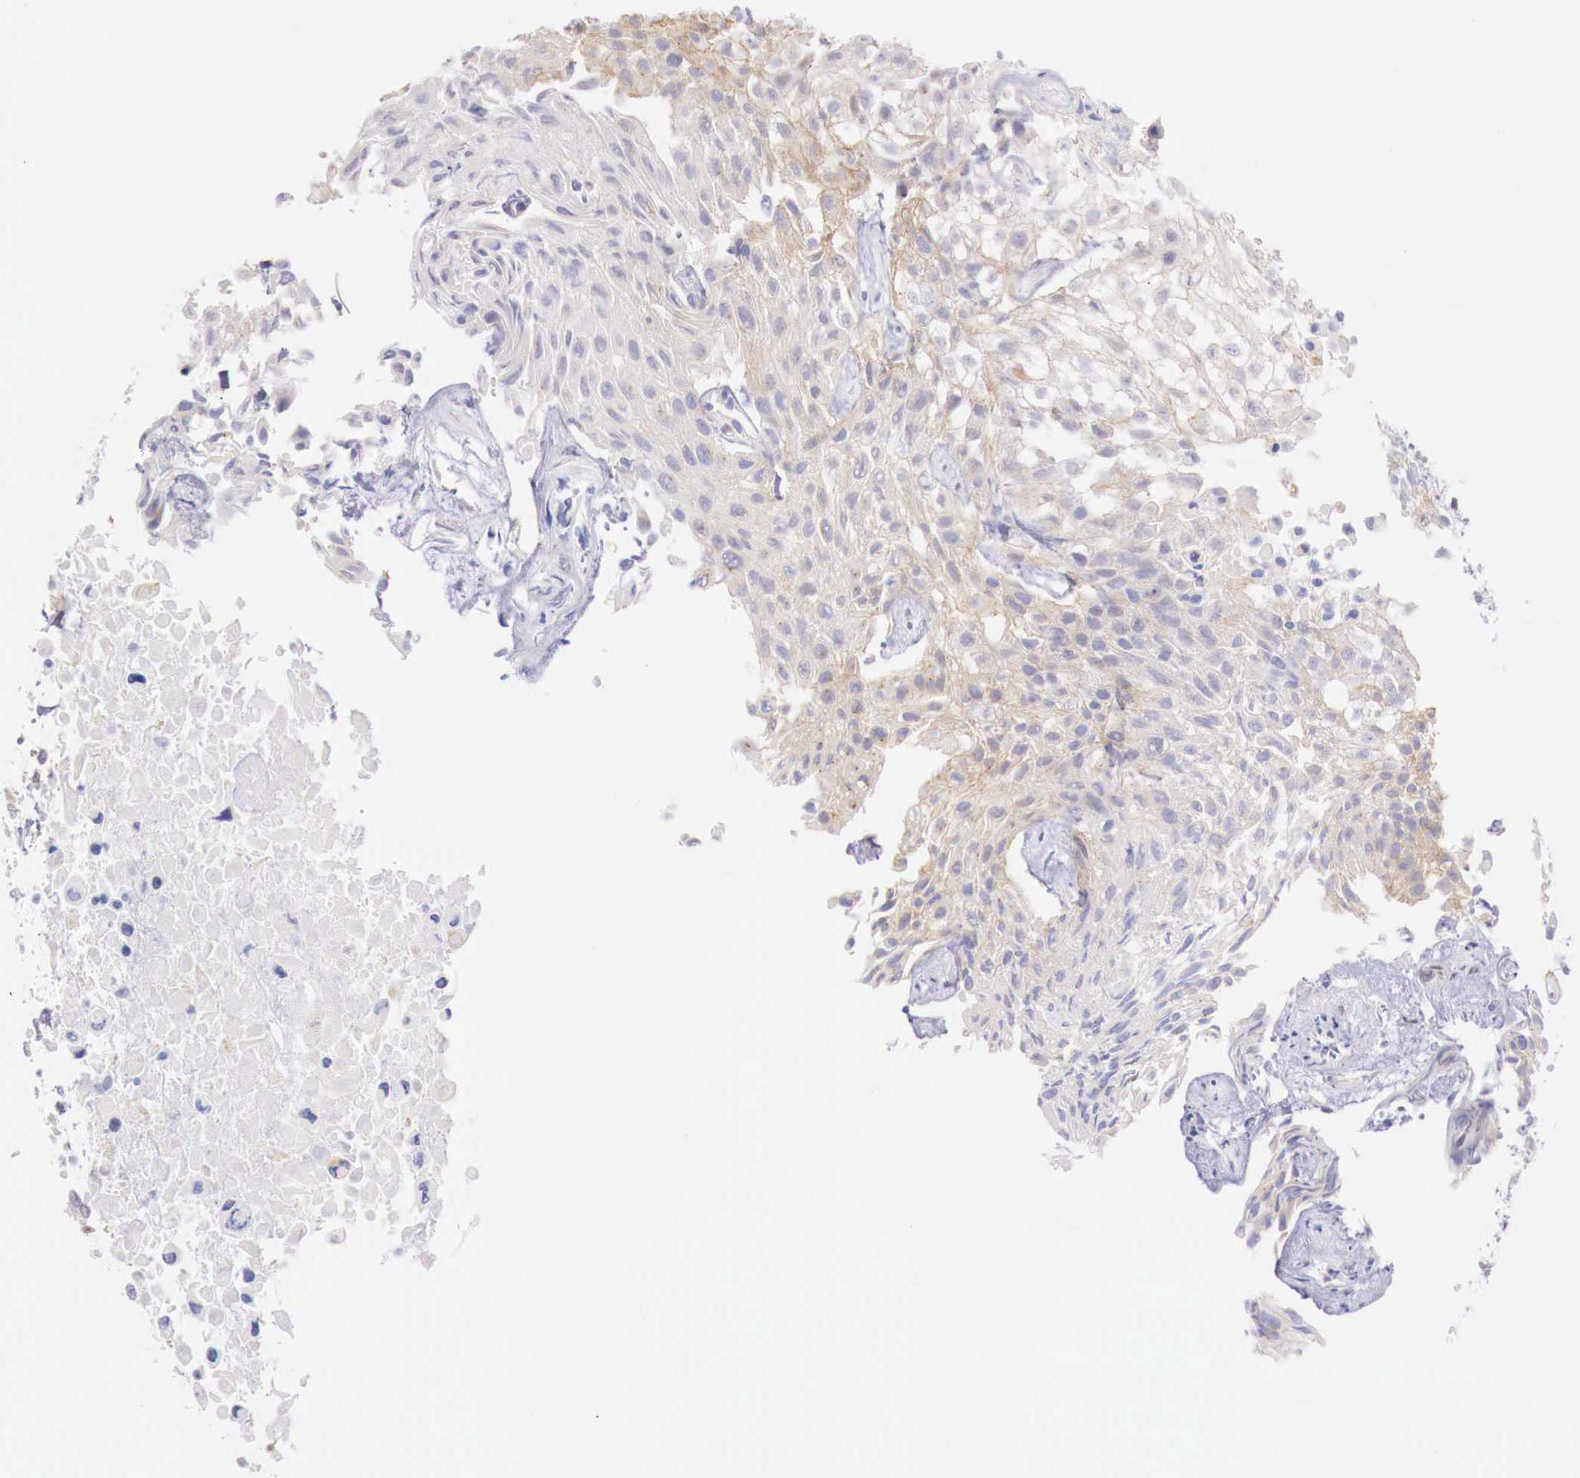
{"staining": {"intensity": "negative", "quantity": "none", "location": "none"}, "tissue": "urothelial cancer", "cell_type": "Tumor cells", "image_type": "cancer", "snomed": [{"axis": "morphology", "description": "Urothelial carcinoma, High grade"}, {"axis": "topography", "description": "Urinary bladder"}], "caption": "High magnification brightfield microscopy of urothelial carcinoma (high-grade) stained with DAB (3,3'-diaminobenzidine) (brown) and counterstained with hematoxylin (blue): tumor cells show no significant expression. (Brightfield microscopy of DAB immunohistochemistry (IHC) at high magnification).", "gene": "TRIM13", "patient": {"sex": "male", "age": 56}}